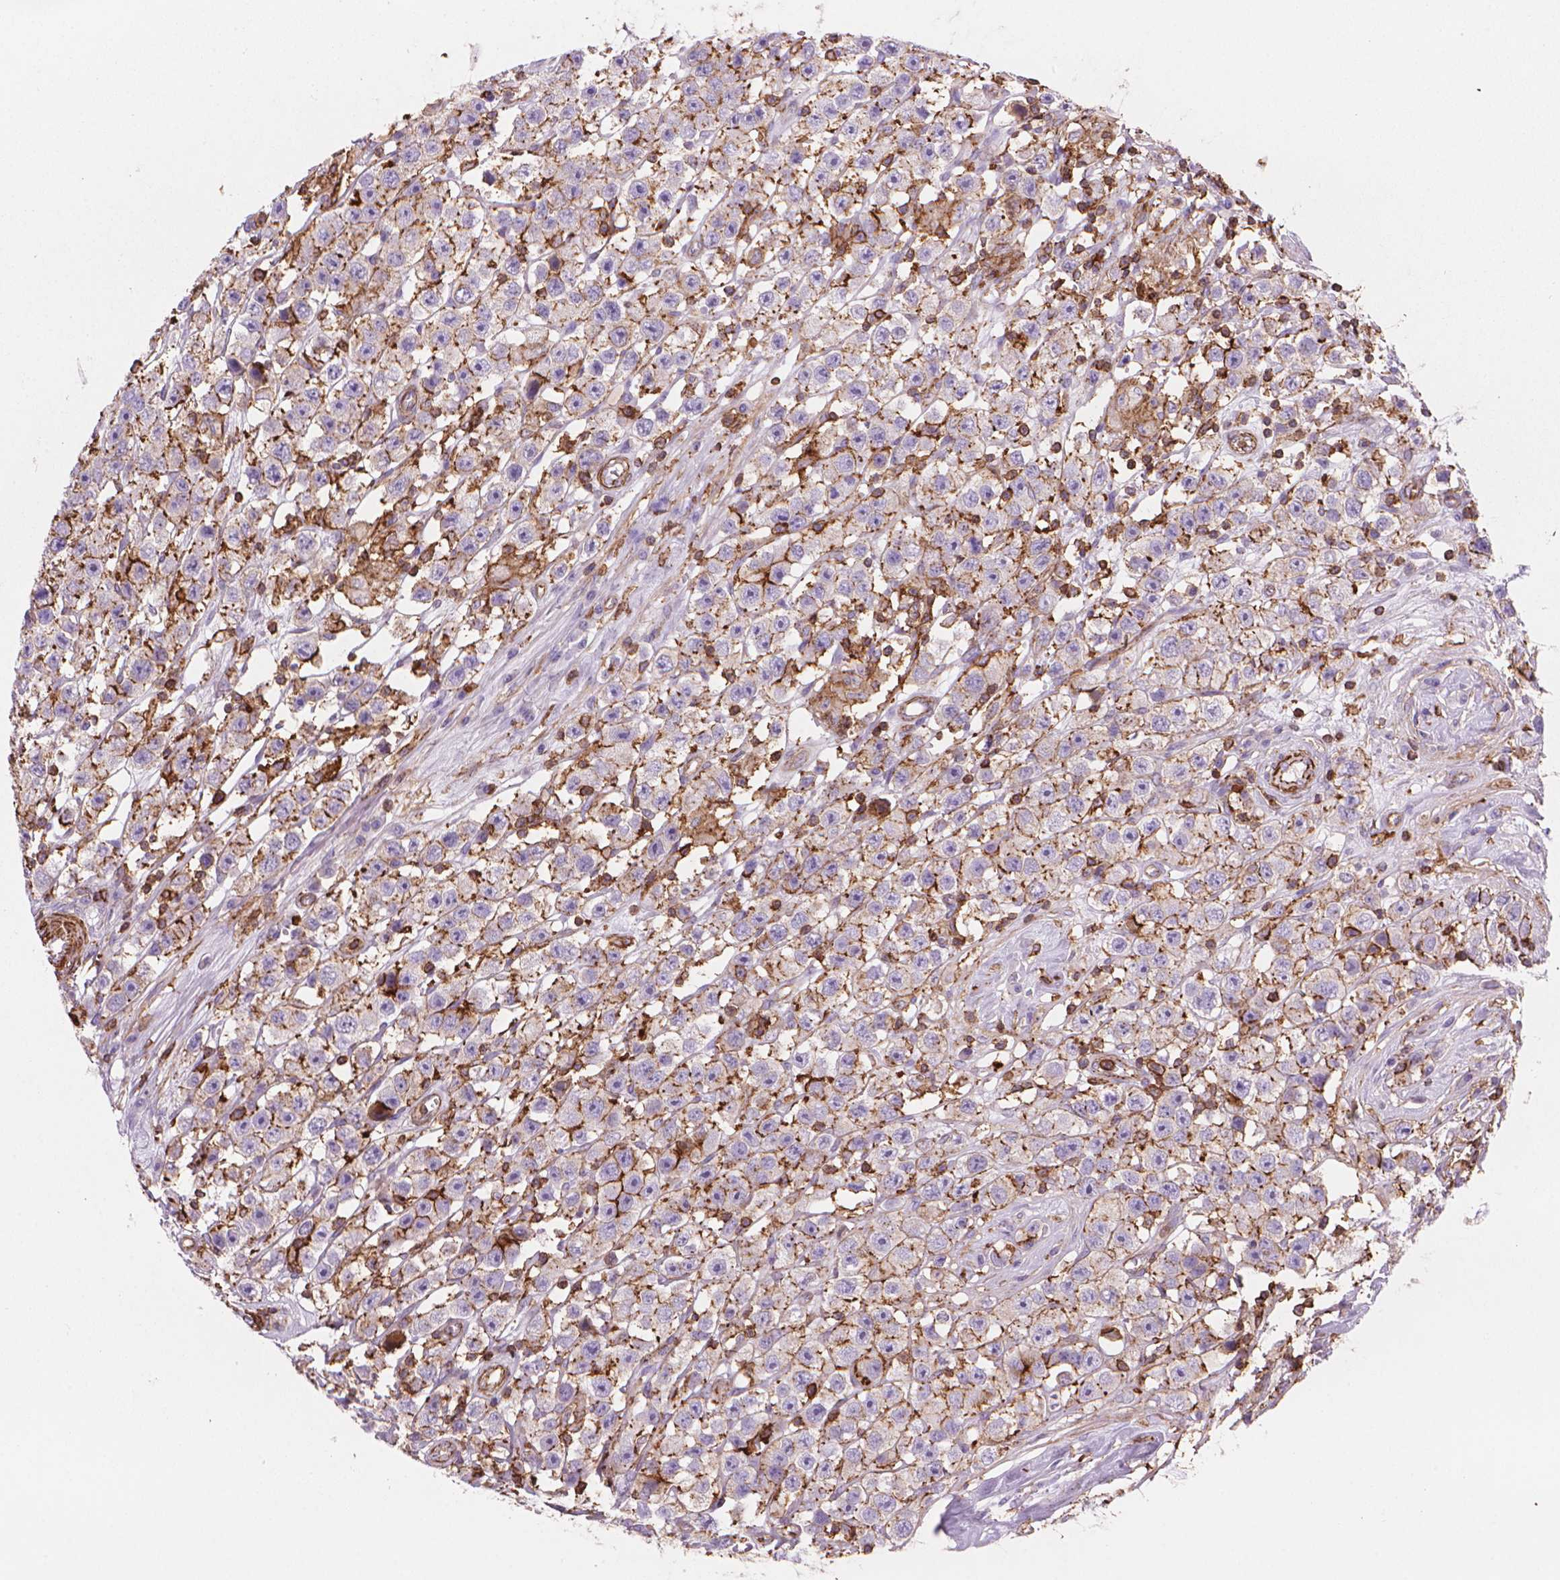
{"staining": {"intensity": "moderate", "quantity": "25%-75%", "location": "cytoplasmic/membranous"}, "tissue": "testis cancer", "cell_type": "Tumor cells", "image_type": "cancer", "snomed": [{"axis": "morphology", "description": "Seminoma, NOS"}, {"axis": "topography", "description": "Testis"}], "caption": "Seminoma (testis) was stained to show a protein in brown. There is medium levels of moderate cytoplasmic/membranous expression in approximately 25%-75% of tumor cells. (DAB = brown stain, brightfield microscopy at high magnification).", "gene": "PATJ", "patient": {"sex": "male", "age": 45}}